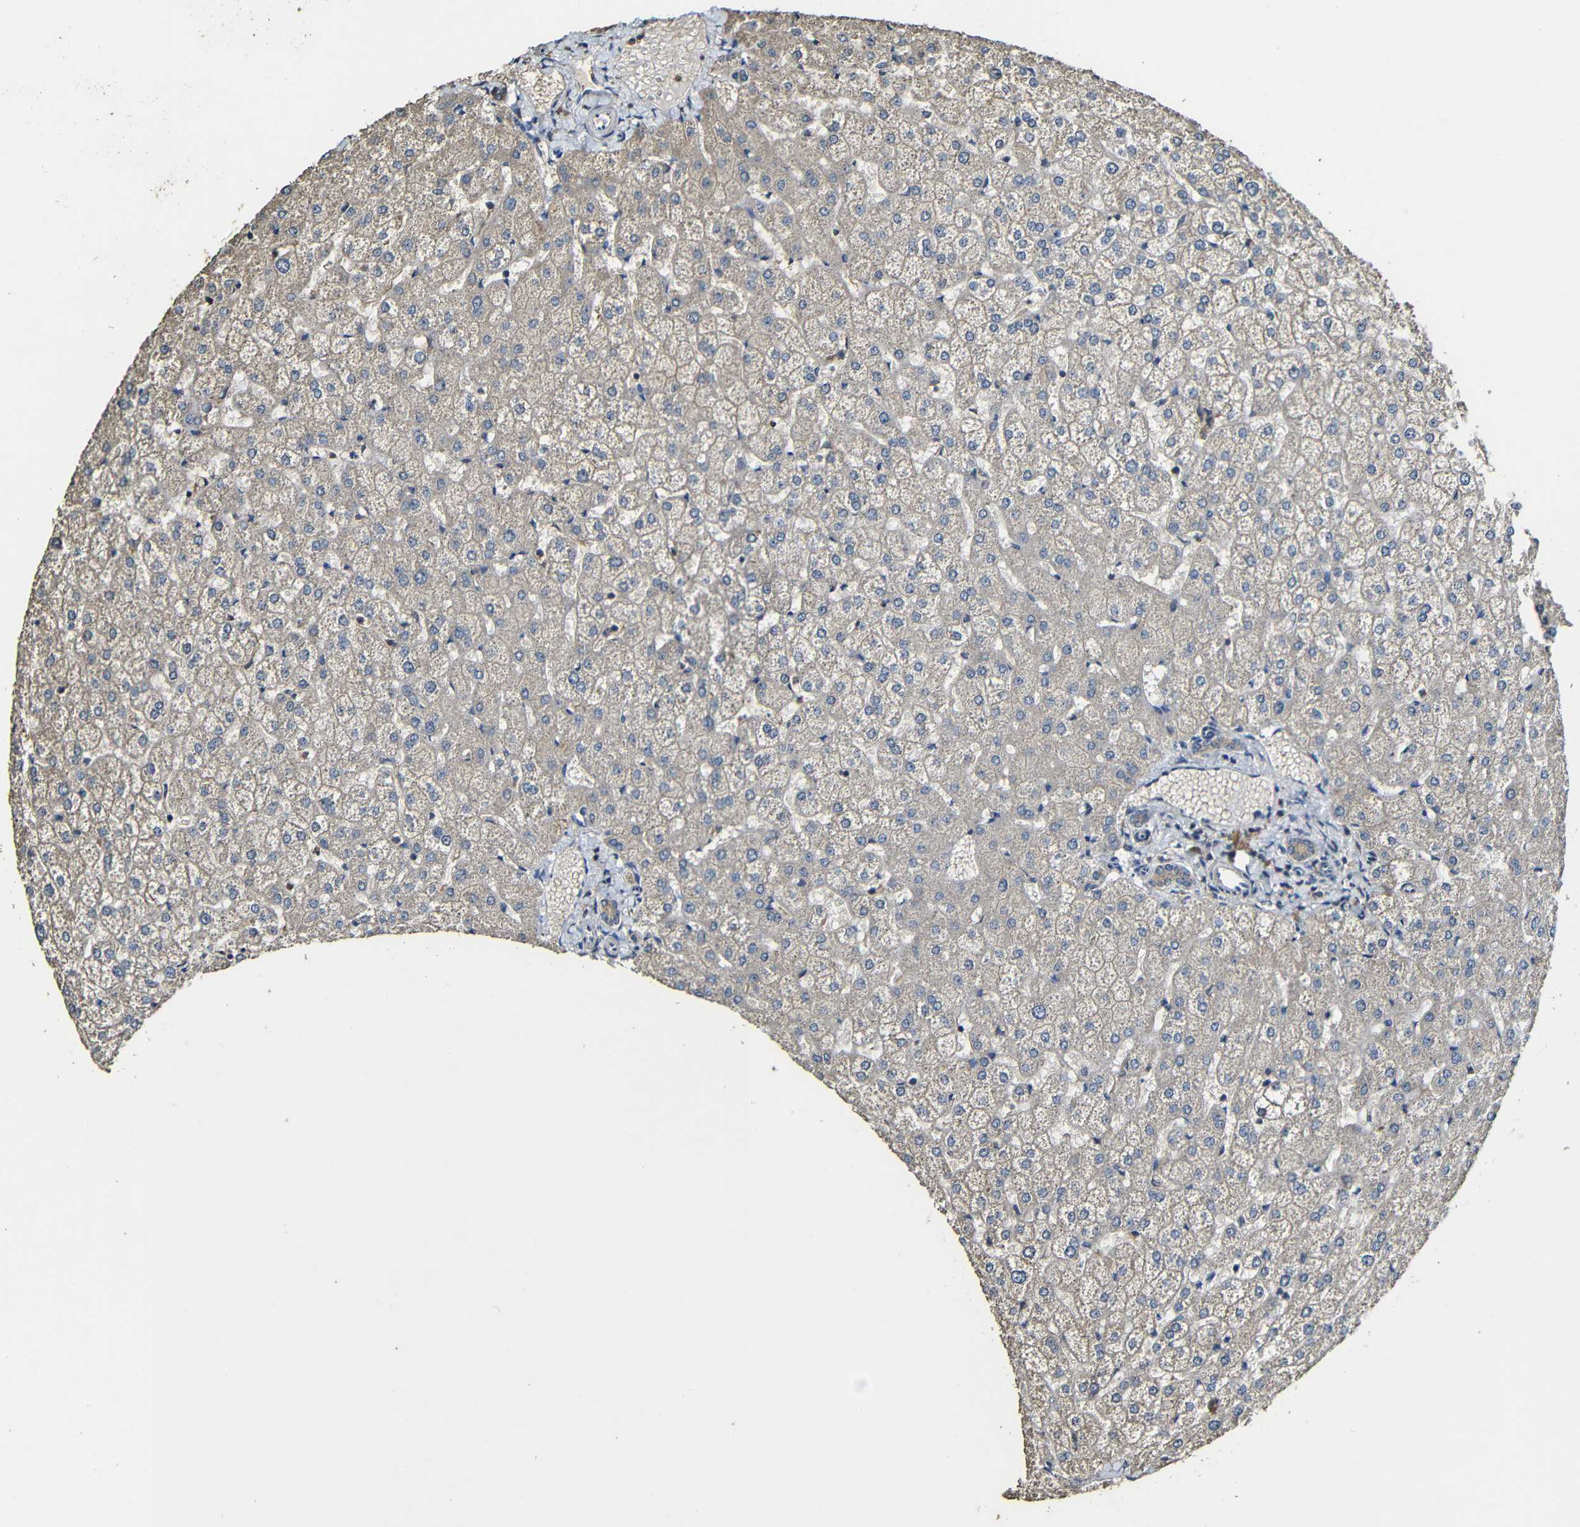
{"staining": {"intensity": "weak", "quantity": ">75%", "location": "cytoplasmic/membranous"}, "tissue": "liver", "cell_type": "Cholangiocytes", "image_type": "normal", "snomed": [{"axis": "morphology", "description": "Normal tissue, NOS"}, {"axis": "topography", "description": "Liver"}], "caption": "IHC (DAB (3,3'-diaminobenzidine)) staining of benign human liver reveals weak cytoplasmic/membranous protein expression in approximately >75% of cholangiocytes.", "gene": "CASP8", "patient": {"sex": "female", "age": 32}}